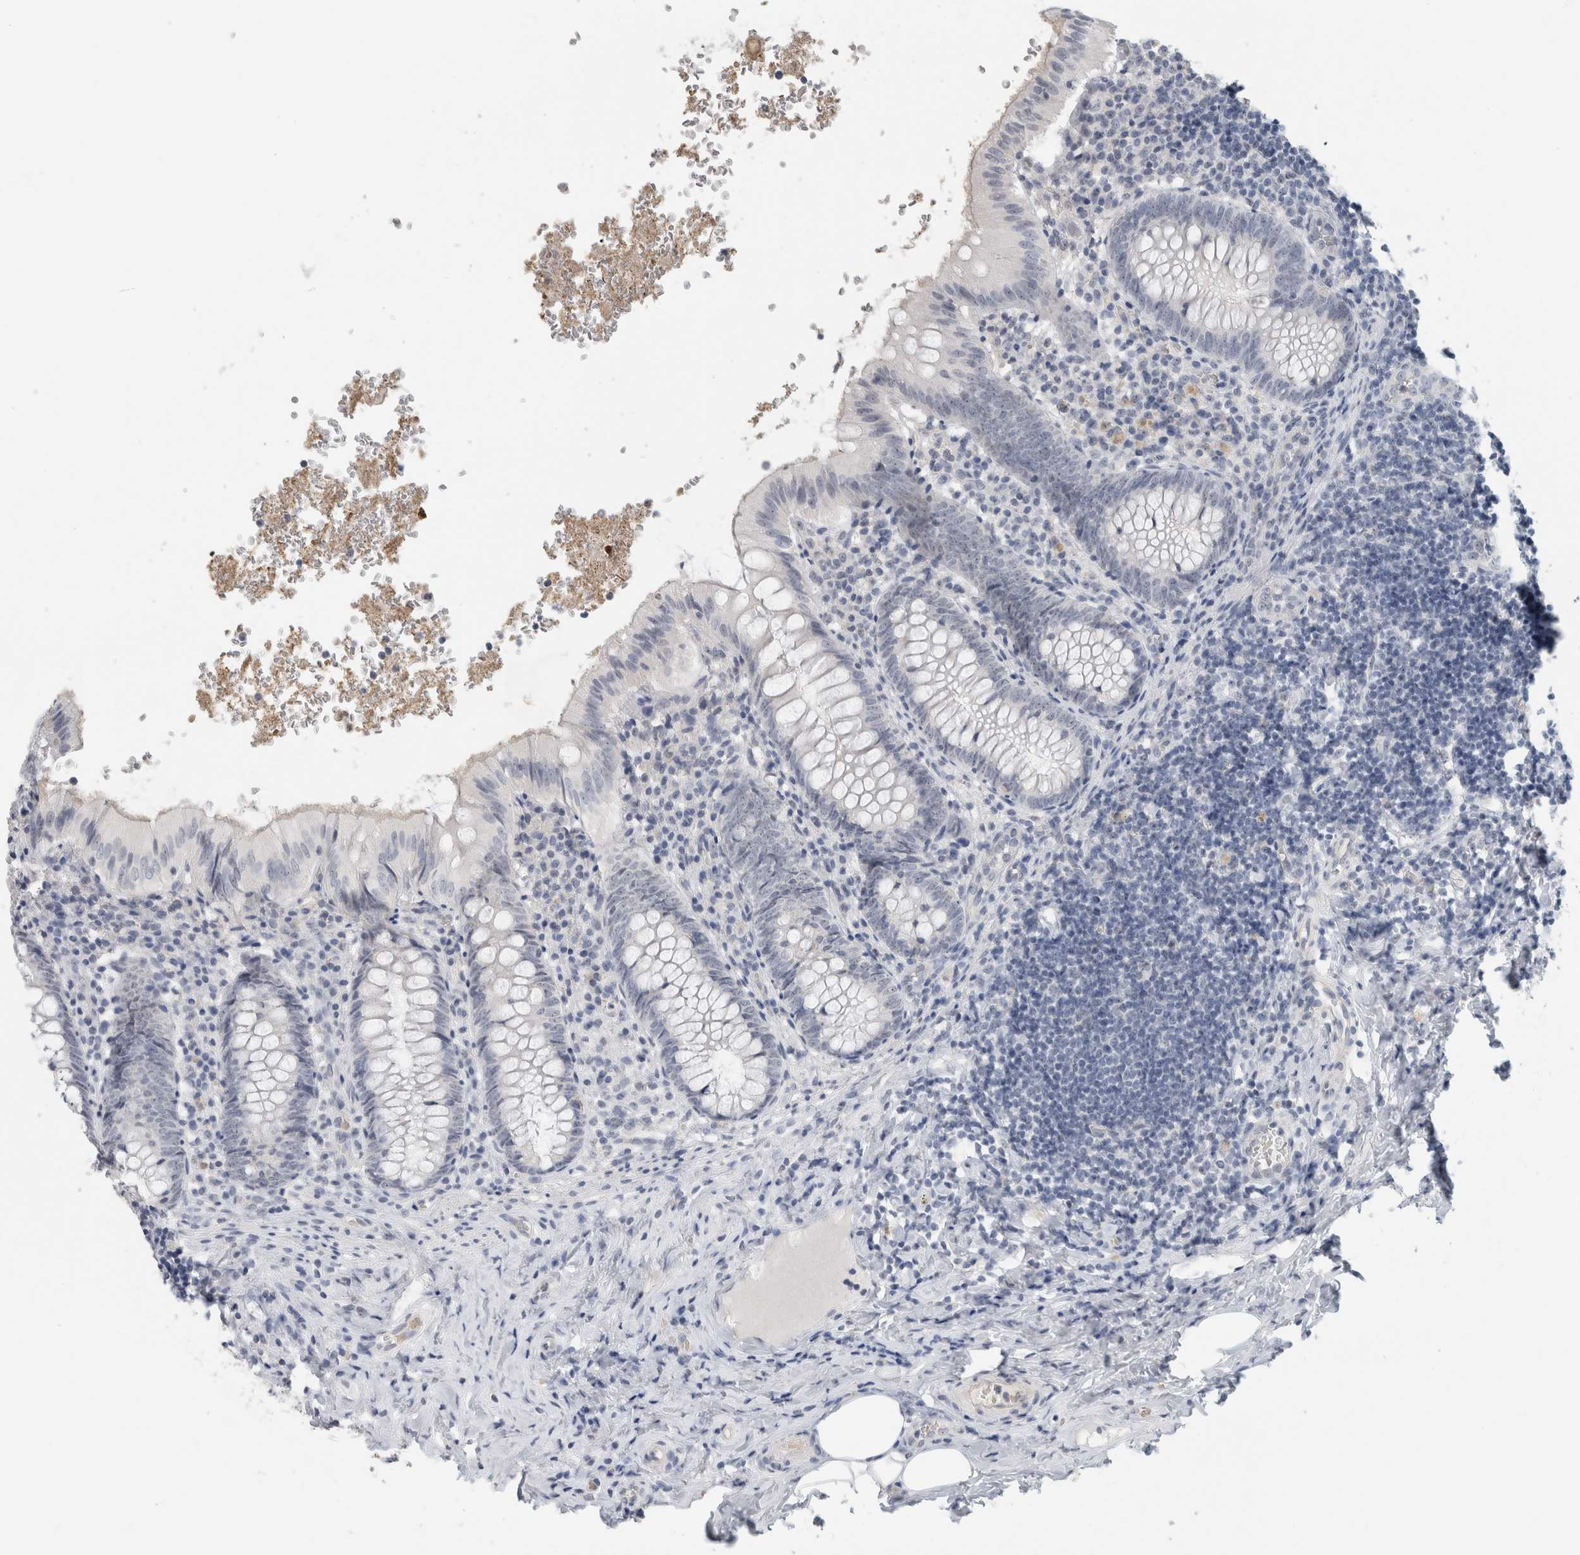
{"staining": {"intensity": "negative", "quantity": "none", "location": "none"}, "tissue": "appendix", "cell_type": "Glandular cells", "image_type": "normal", "snomed": [{"axis": "morphology", "description": "Normal tissue, NOS"}, {"axis": "topography", "description": "Appendix"}], "caption": "High power microscopy image of an IHC image of unremarkable appendix, revealing no significant positivity in glandular cells.", "gene": "FMR1NB", "patient": {"sex": "male", "age": 8}}